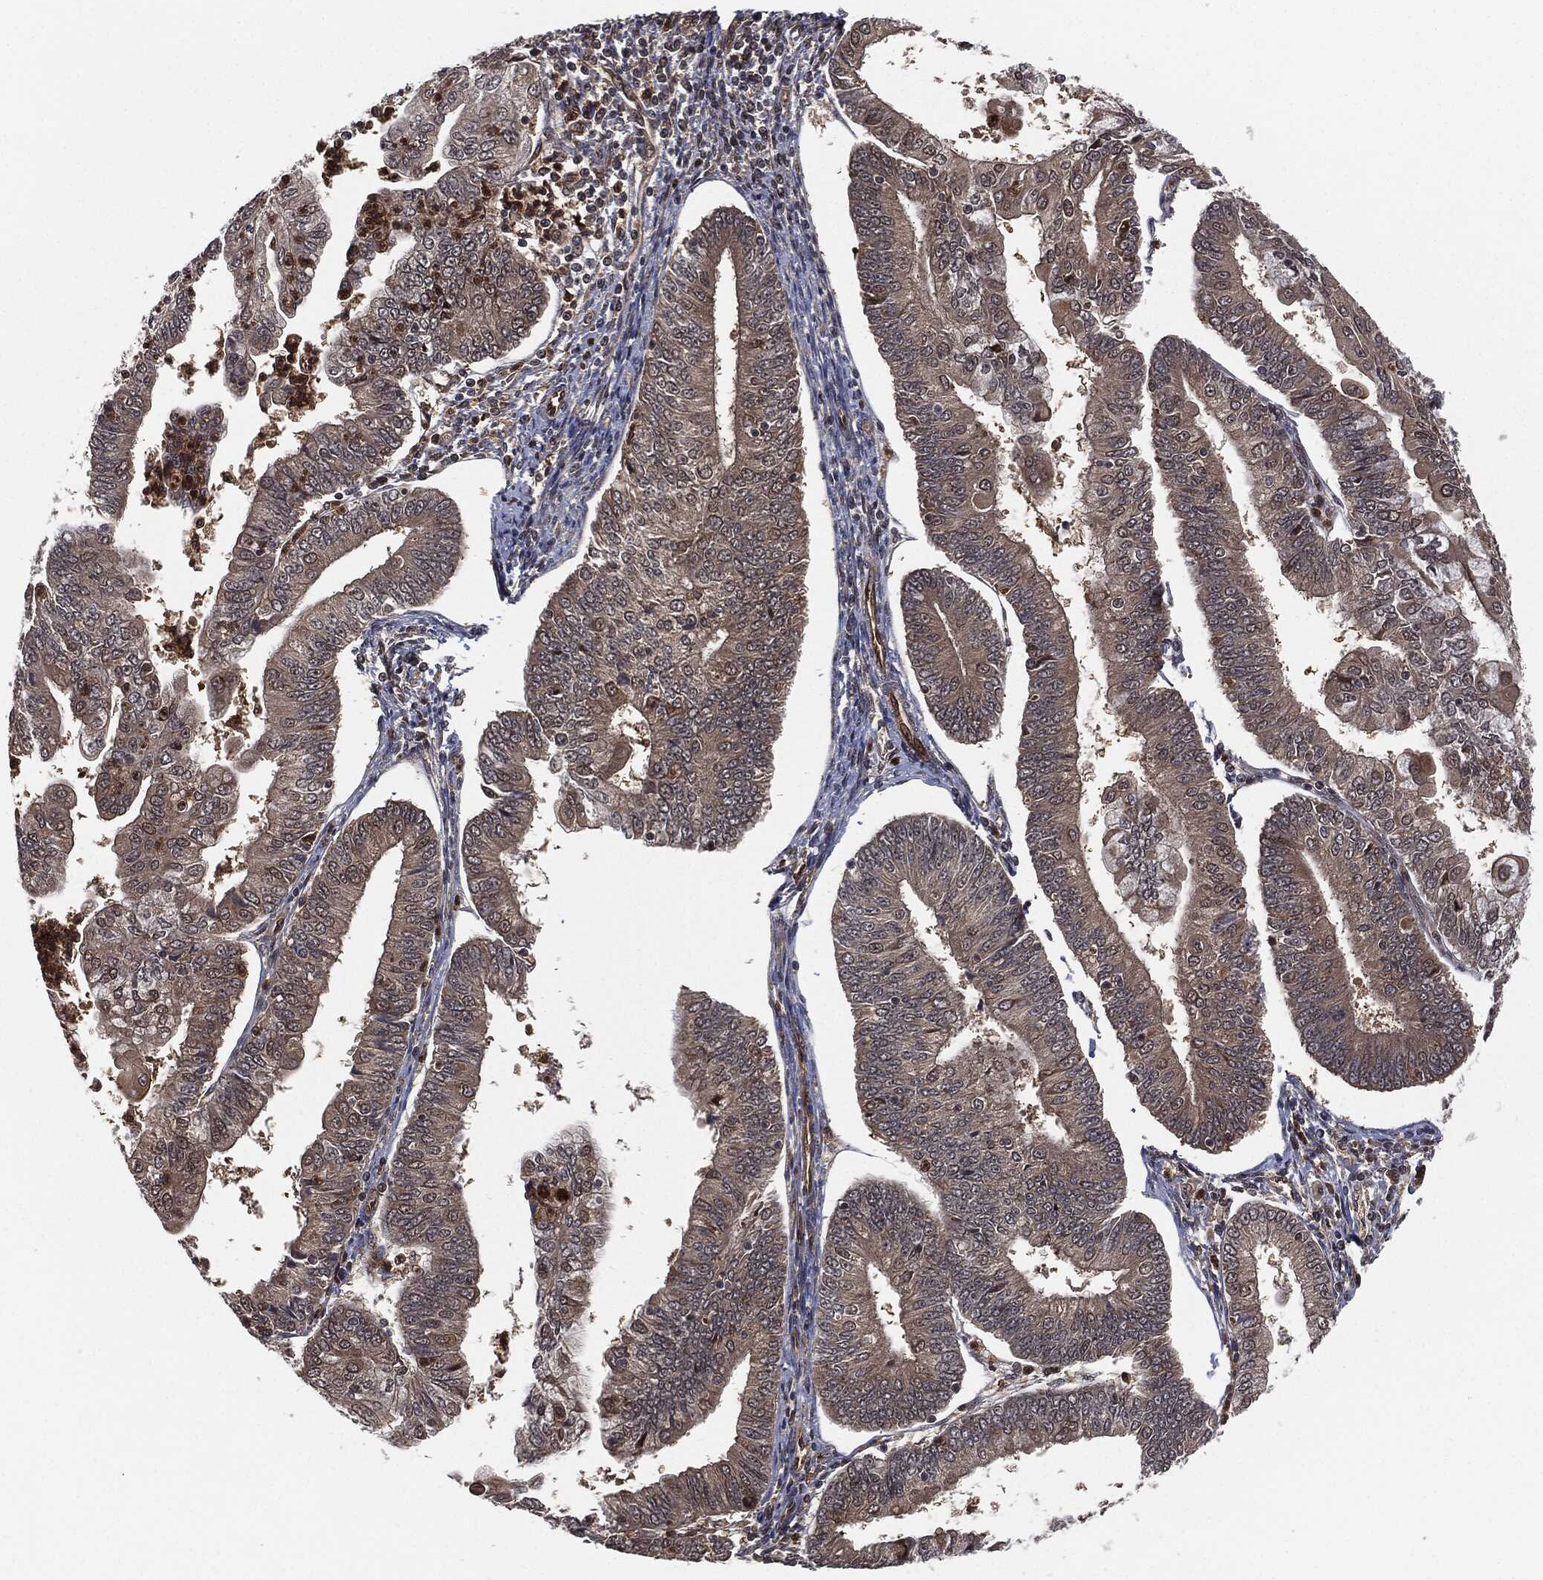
{"staining": {"intensity": "weak", "quantity": "25%-75%", "location": "cytoplasmic/membranous"}, "tissue": "endometrial cancer", "cell_type": "Tumor cells", "image_type": "cancer", "snomed": [{"axis": "morphology", "description": "Adenocarcinoma, NOS"}, {"axis": "topography", "description": "Endometrium"}], "caption": "The photomicrograph shows a brown stain indicating the presence of a protein in the cytoplasmic/membranous of tumor cells in endometrial cancer (adenocarcinoma).", "gene": "CAPRIN2", "patient": {"sex": "female", "age": 56}}